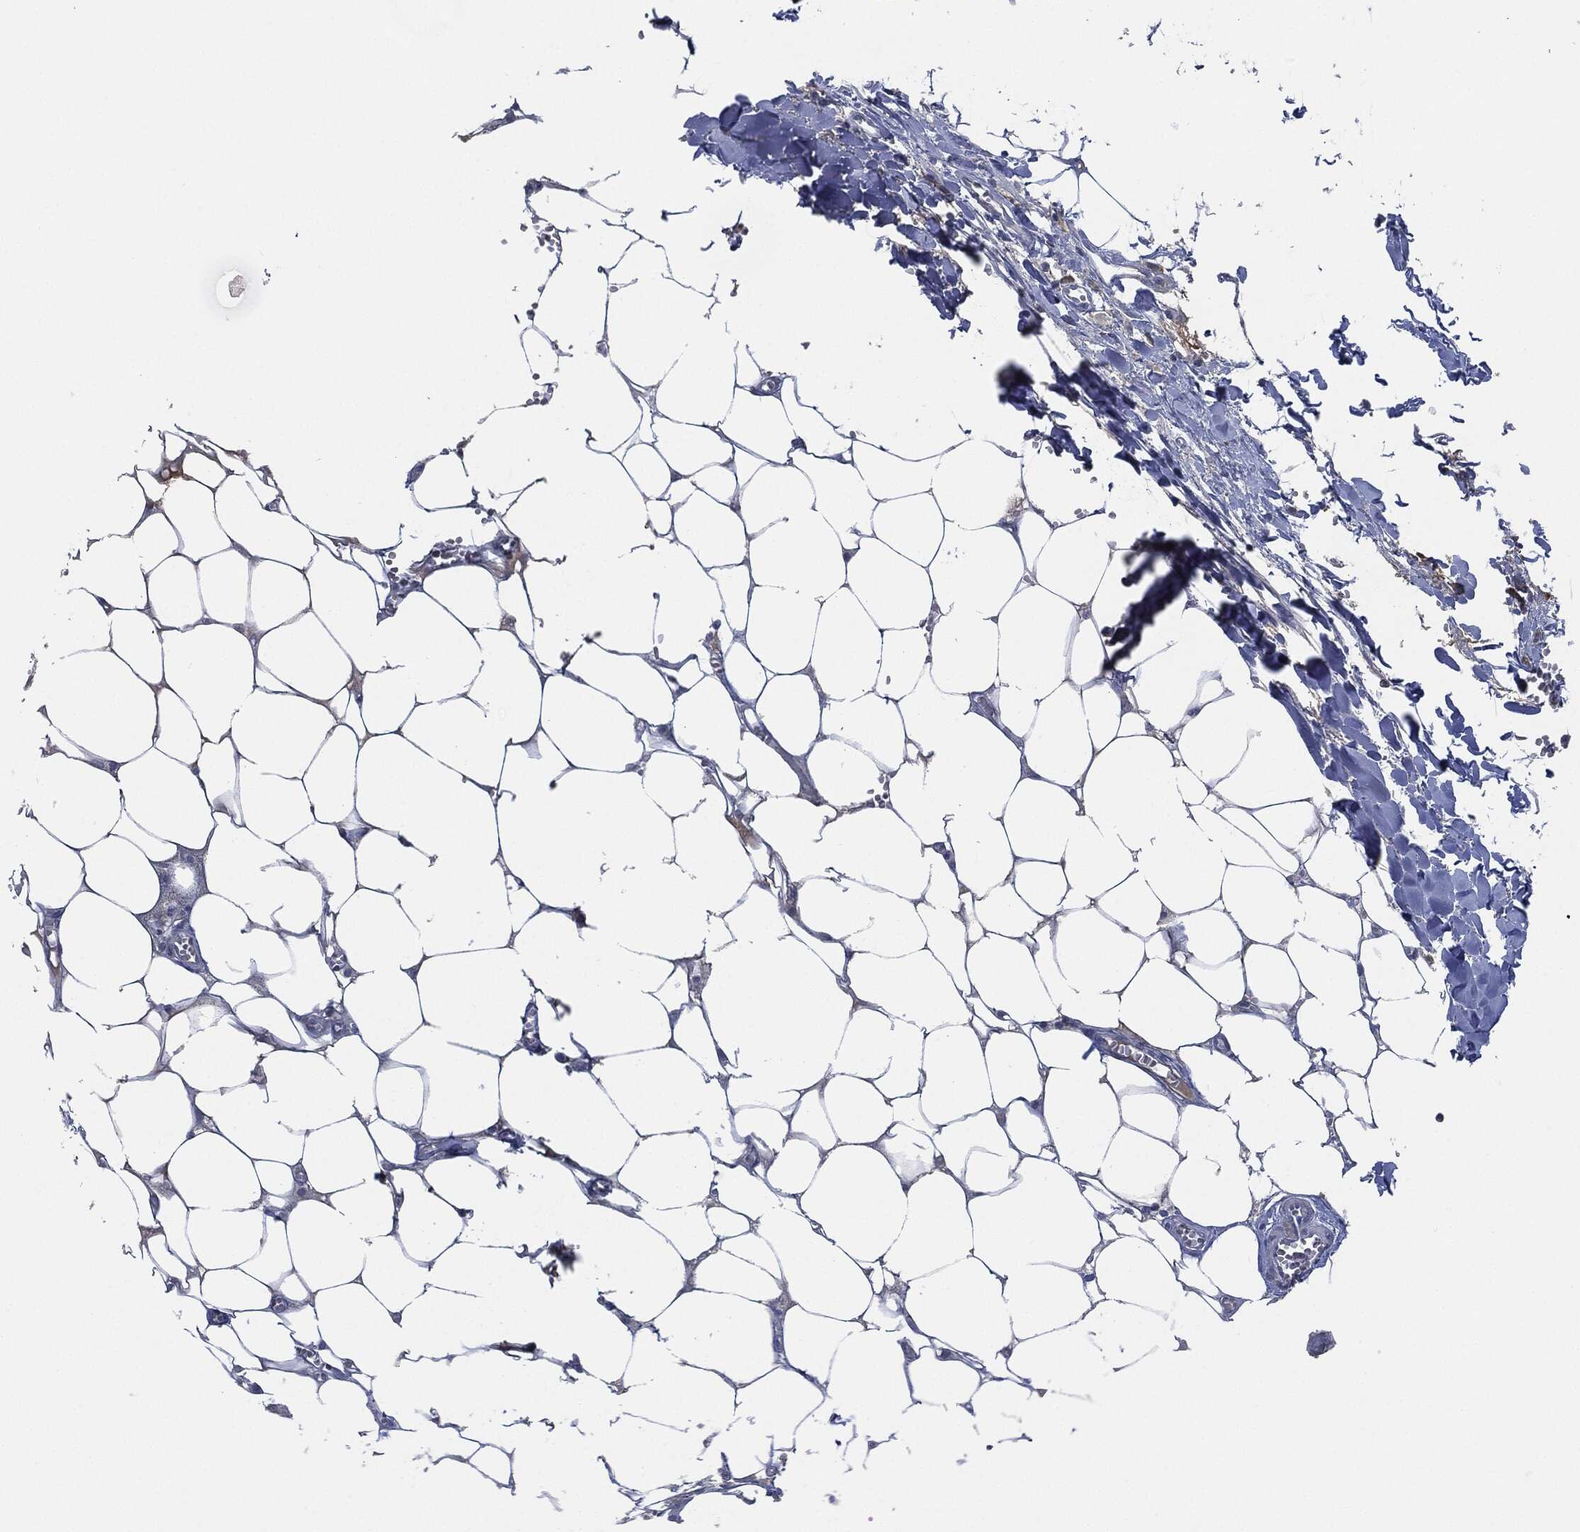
{"staining": {"intensity": "negative", "quantity": "none", "location": "none"}, "tissue": "adipose tissue", "cell_type": "Adipocytes", "image_type": "normal", "snomed": [{"axis": "morphology", "description": "Normal tissue, NOS"}, {"axis": "morphology", "description": "Squamous cell carcinoma, NOS"}, {"axis": "topography", "description": "Cartilage tissue"}, {"axis": "topography", "description": "Lung"}], "caption": "IHC micrograph of normal human adipose tissue stained for a protein (brown), which exhibits no expression in adipocytes. (DAB (3,3'-diaminobenzidine) immunohistochemistry (IHC), high magnification).", "gene": "SIGLEC7", "patient": {"sex": "male", "age": 66}}